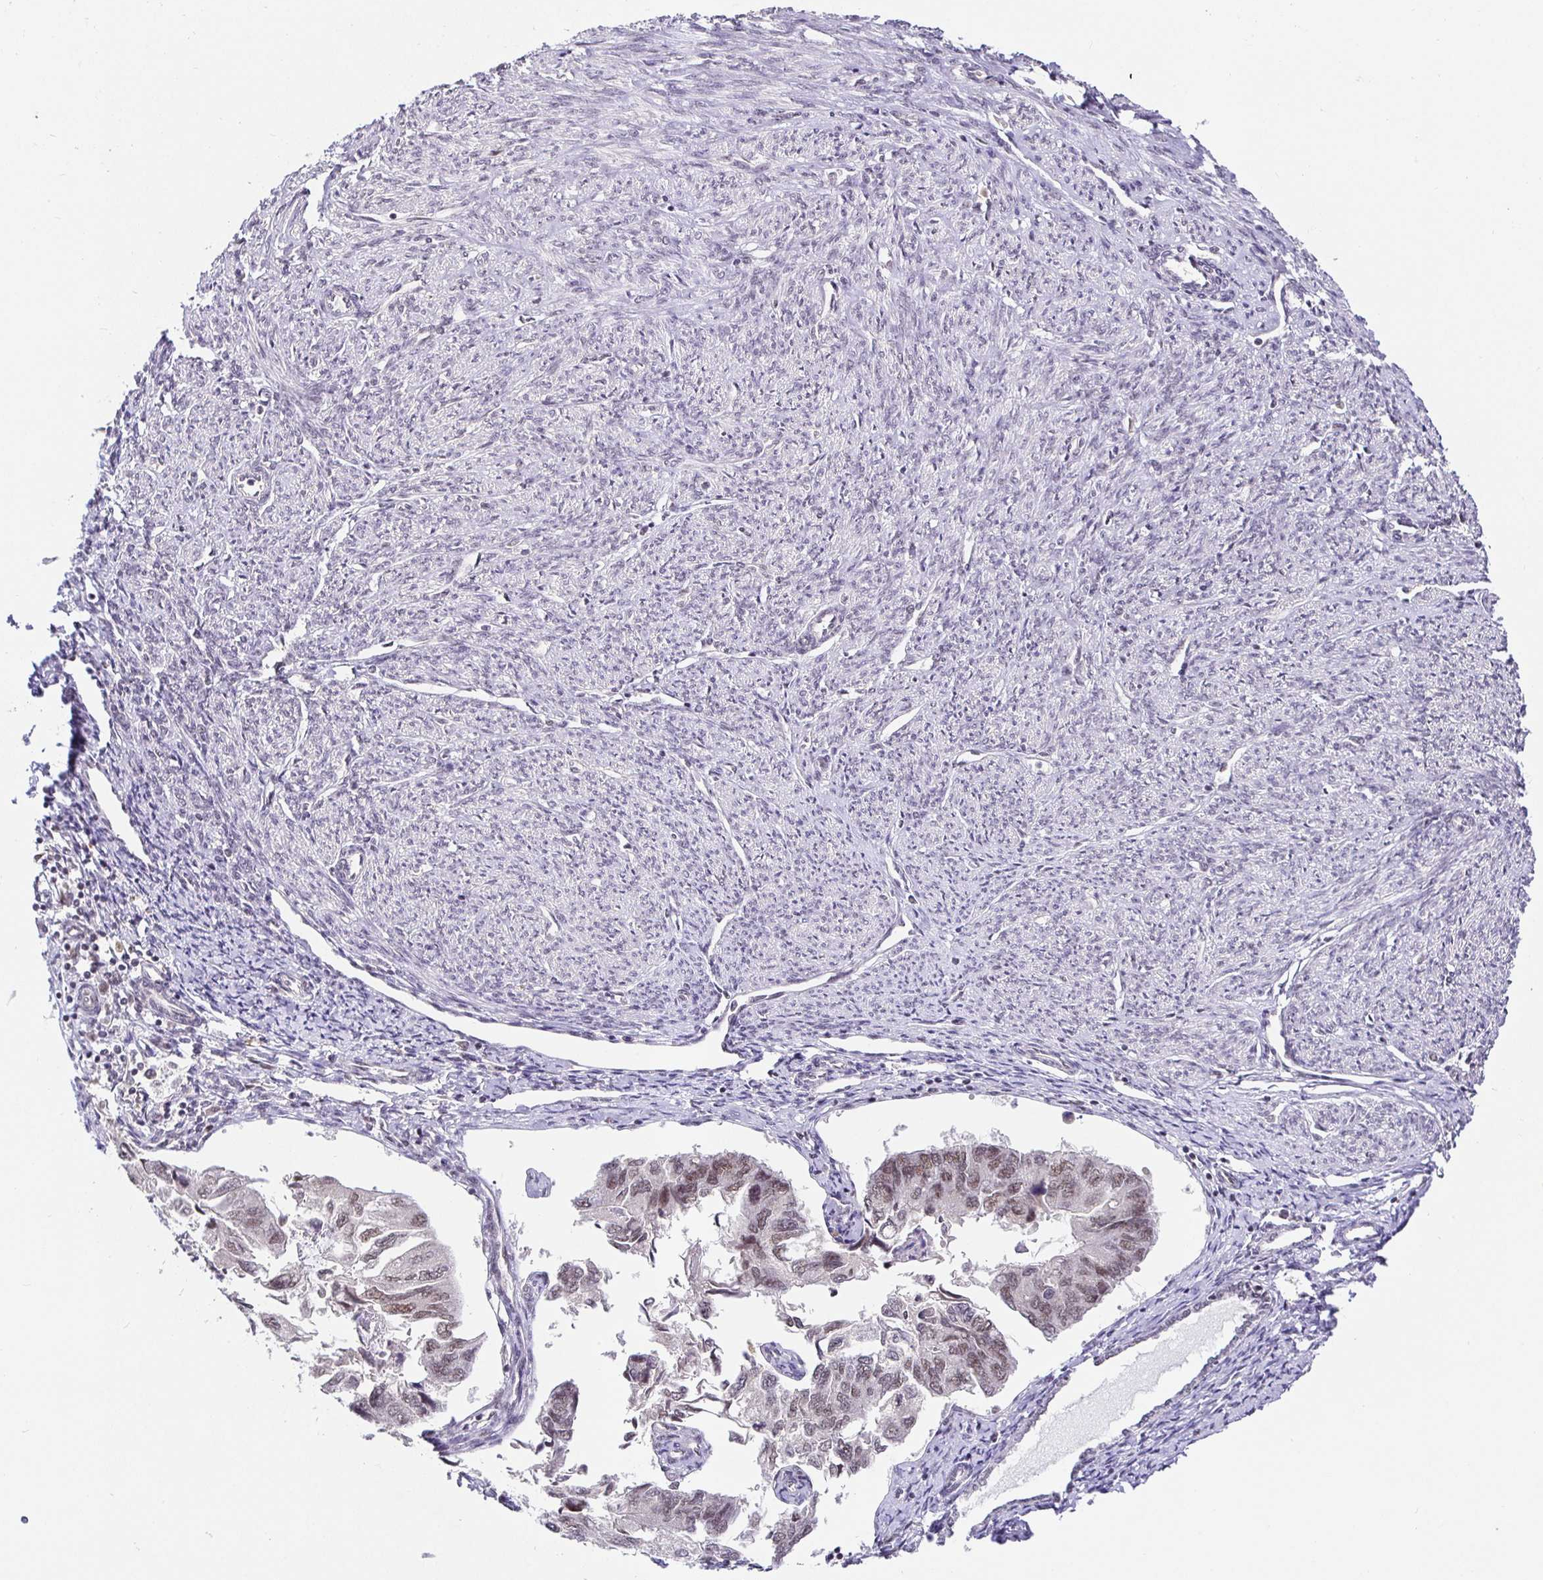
{"staining": {"intensity": "weak", "quantity": "25%-75%", "location": "nuclear"}, "tissue": "endometrial cancer", "cell_type": "Tumor cells", "image_type": "cancer", "snomed": [{"axis": "morphology", "description": "Carcinoma, NOS"}, {"axis": "topography", "description": "Uterus"}], "caption": "The micrograph displays immunohistochemical staining of endometrial cancer. There is weak nuclear positivity is appreciated in about 25%-75% of tumor cells.", "gene": "USF1", "patient": {"sex": "female", "age": 76}}